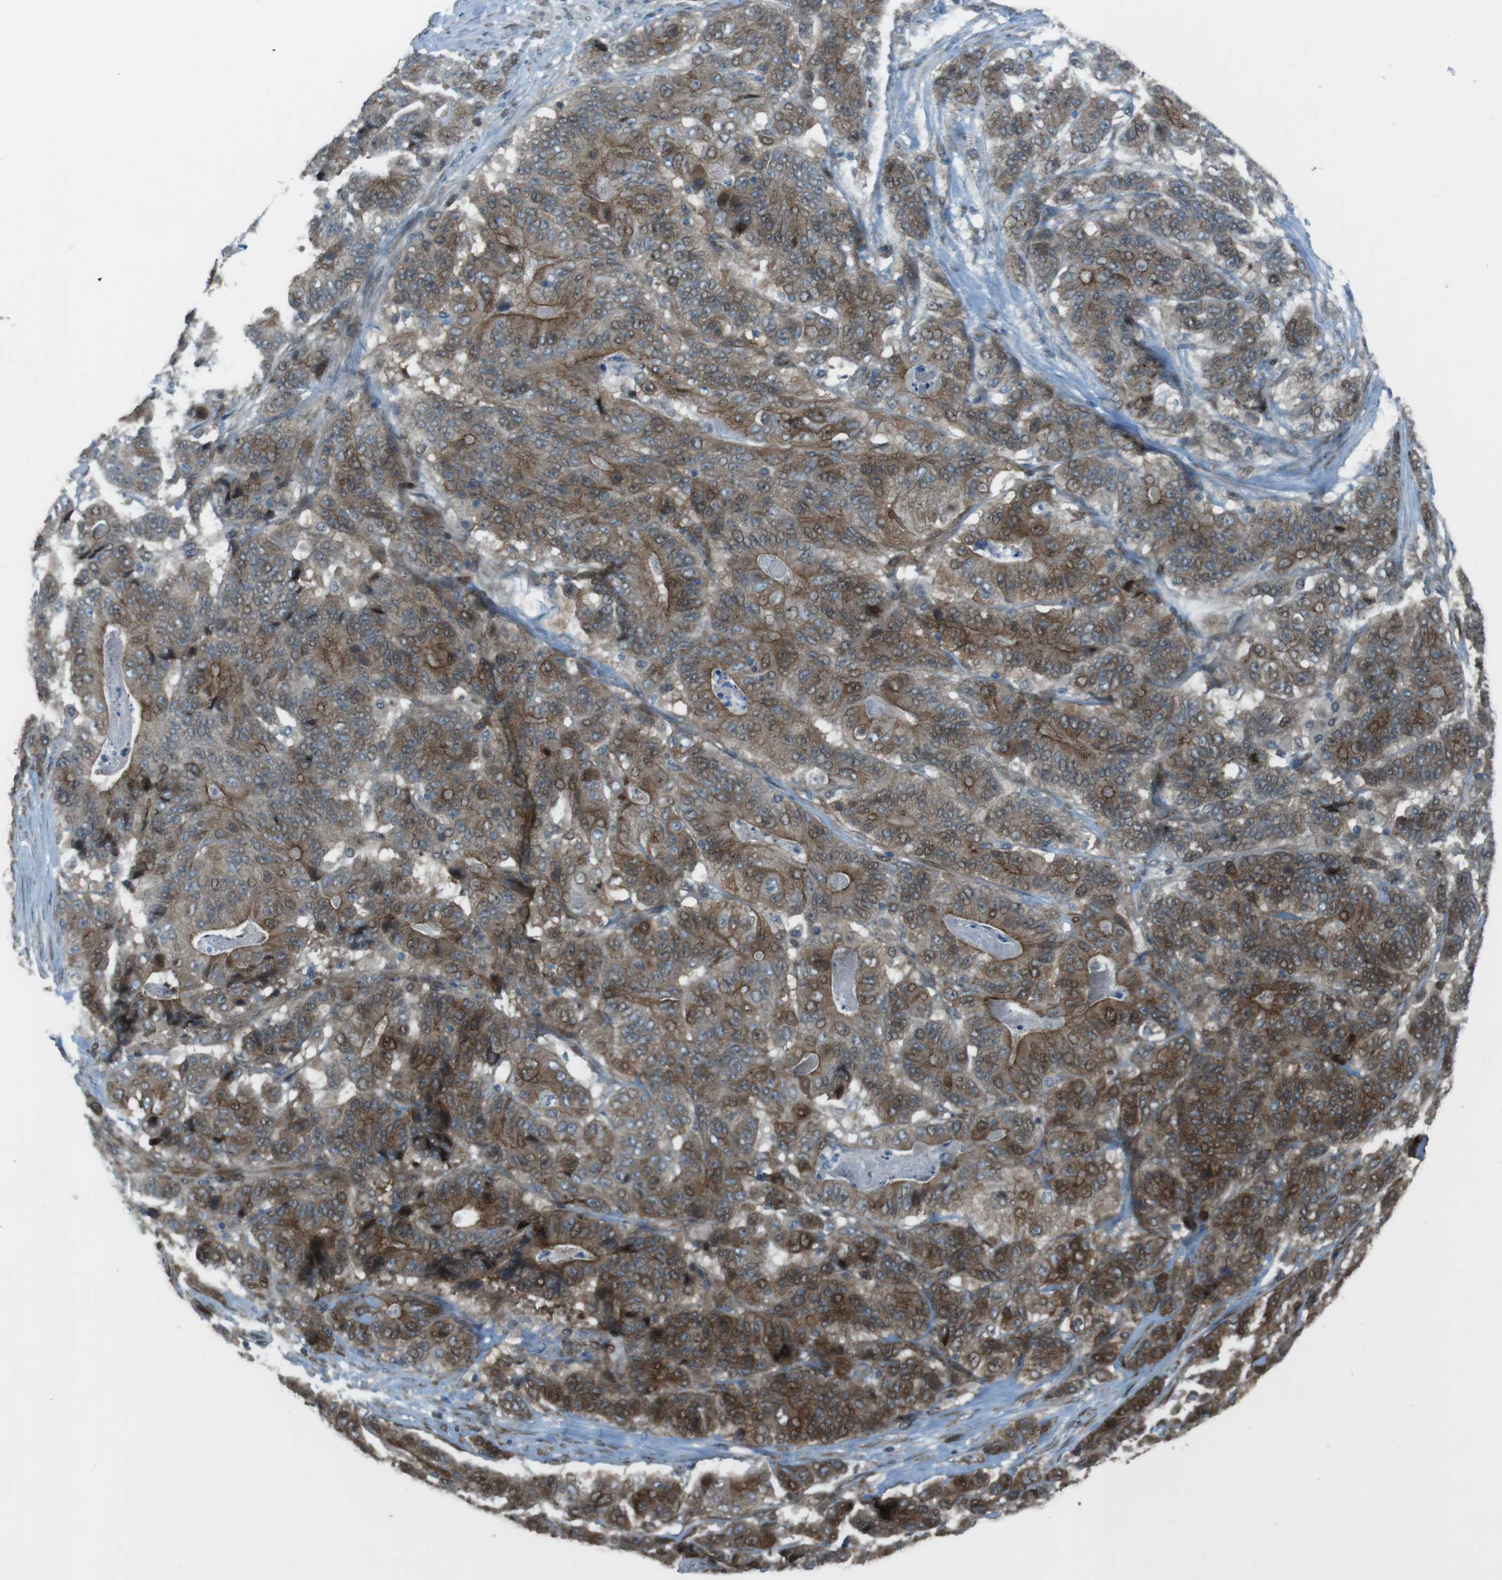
{"staining": {"intensity": "moderate", "quantity": ">75%", "location": "cytoplasmic/membranous,nuclear"}, "tissue": "stomach cancer", "cell_type": "Tumor cells", "image_type": "cancer", "snomed": [{"axis": "morphology", "description": "Adenocarcinoma, NOS"}, {"axis": "topography", "description": "Stomach"}], "caption": "This is an image of immunohistochemistry staining of stomach cancer, which shows moderate staining in the cytoplasmic/membranous and nuclear of tumor cells.", "gene": "ZNF330", "patient": {"sex": "female", "age": 73}}